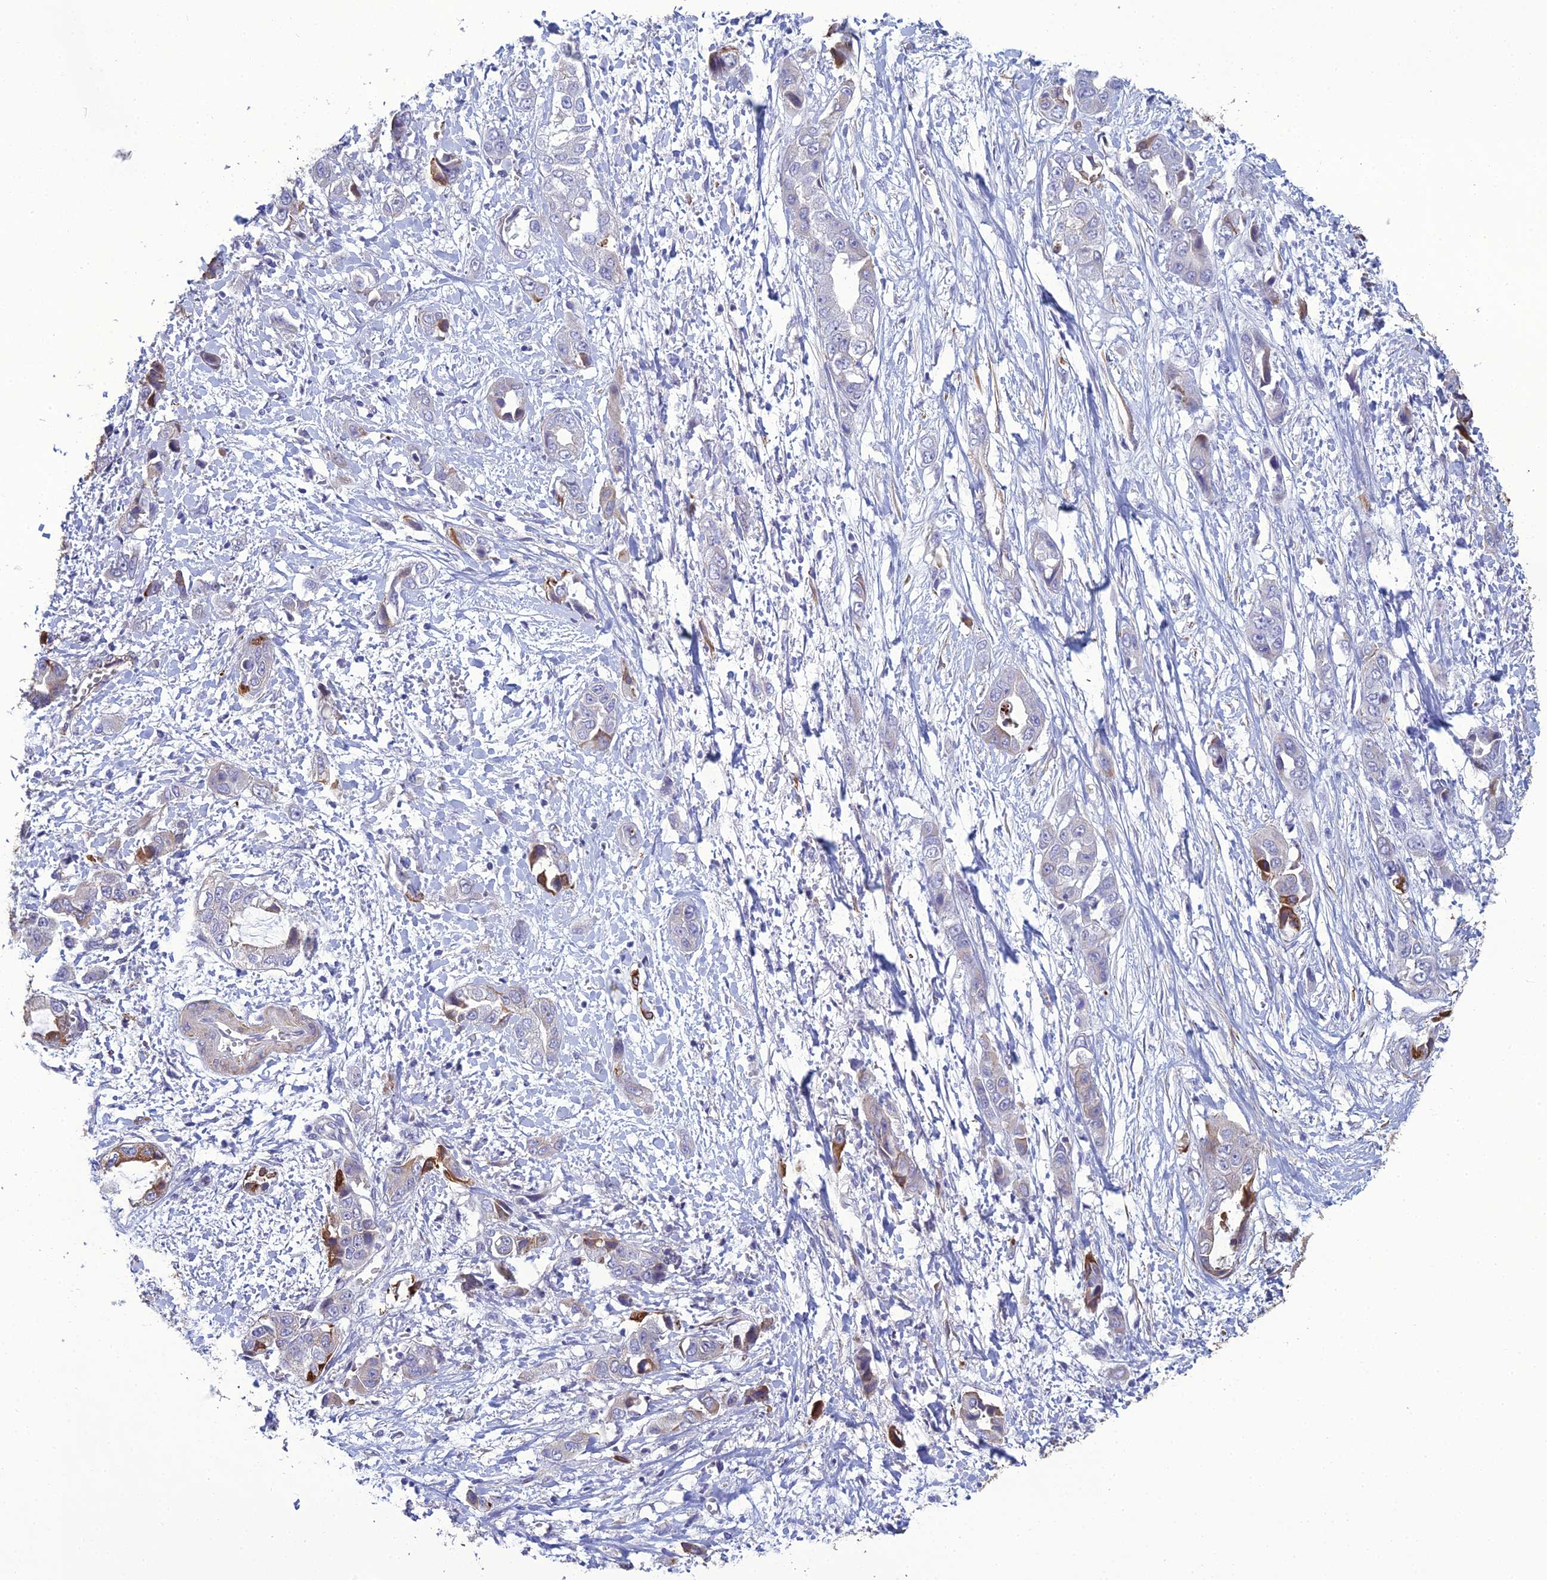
{"staining": {"intensity": "strong", "quantity": "<25%", "location": "cytoplasmic/membranous"}, "tissue": "liver cancer", "cell_type": "Tumor cells", "image_type": "cancer", "snomed": [{"axis": "morphology", "description": "Cholangiocarcinoma"}, {"axis": "topography", "description": "Liver"}], "caption": "This is a histology image of IHC staining of liver cancer (cholangiocarcinoma), which shows strong expression in the cytoplasmic/membranous of tumor cells.", "gene": "LZTS2", "patient": {"sex": "female", "age": 52}}